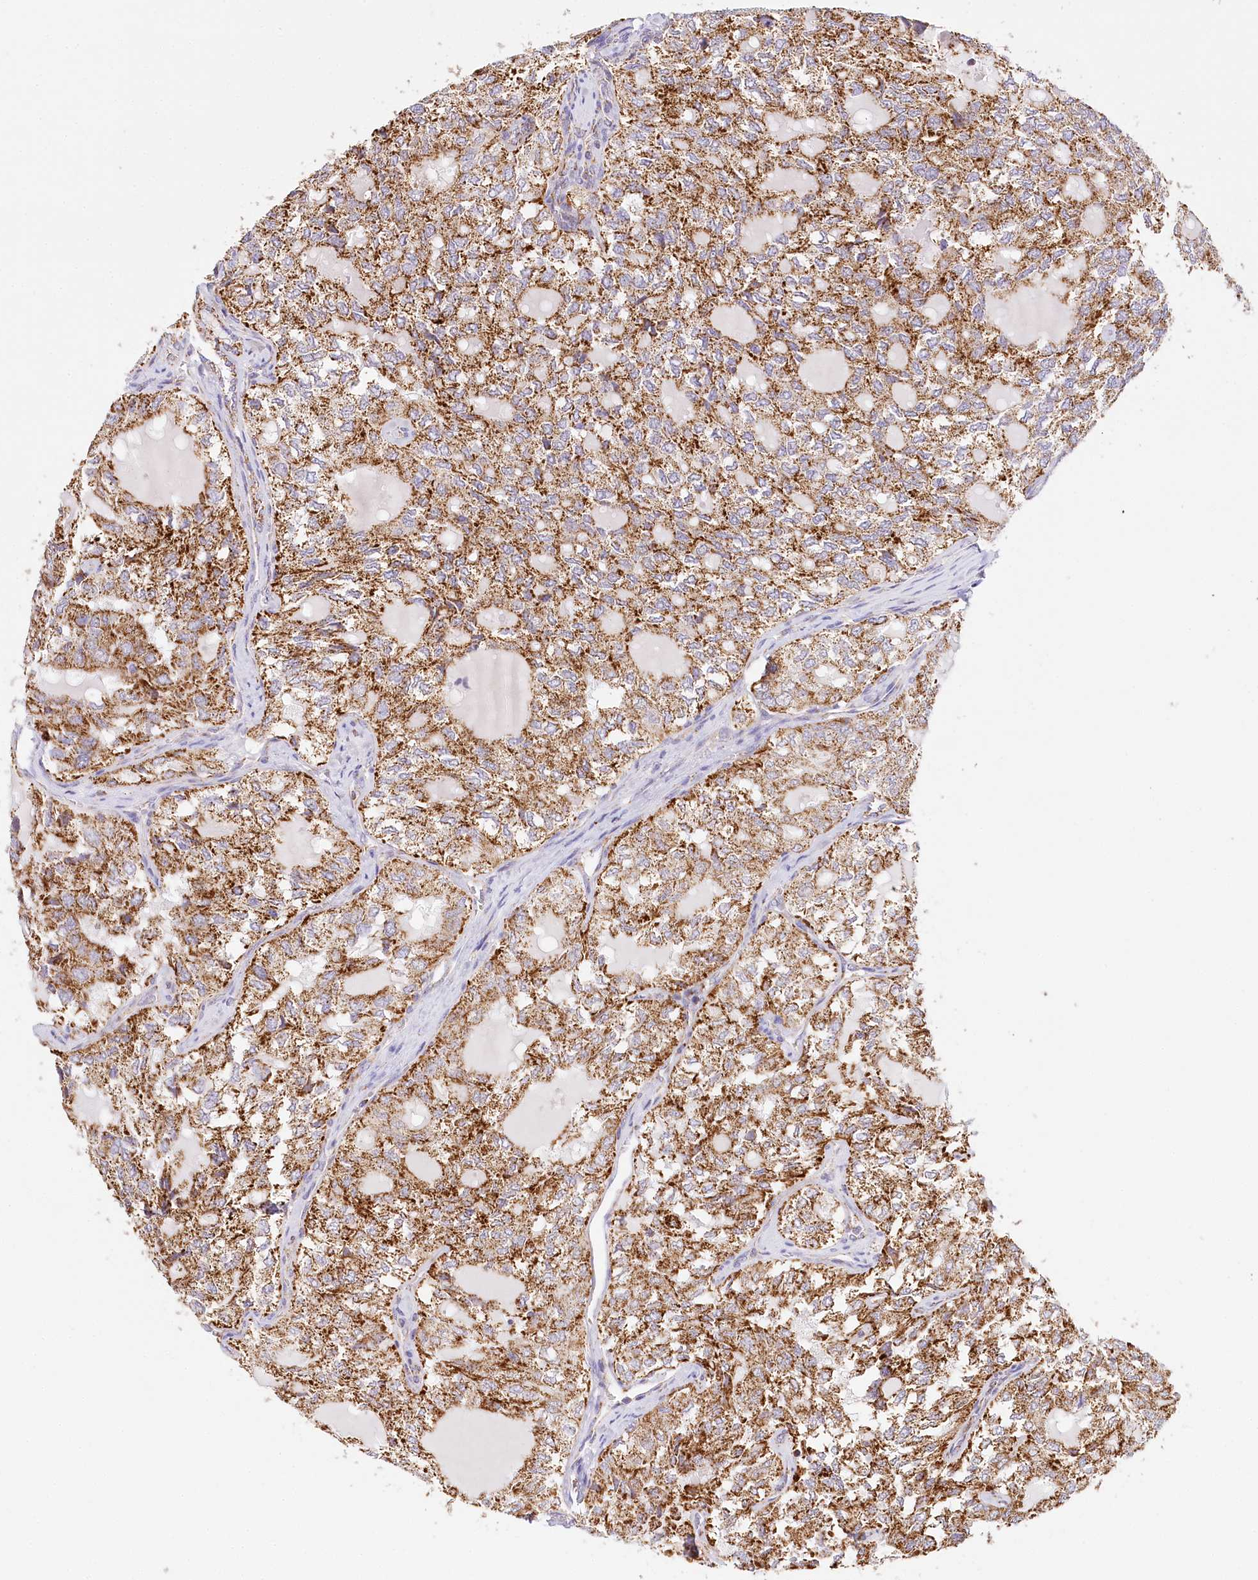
{"staining": {"intensity": "strong", "quantity": ">75%", "location": "cytoplasmic/membranous"}, "tissue": "thyroid cancer", "cell_type": "Tumor cells", "image_type": "cancer", "snomed": [{"axis": "morphology", "description": "Follicular adenoma carcinoma, NOS"}, {"axis": "topography", "description": "Thyroid gland"}], "caption": "Tumor cells demonstrate strong cytoplasmic/membranous positivity in about >75% of cells in thyroid follicular adenoma carcinoma. Using DAB (3,3'-diaminobenzidine) (brown) and hematoxylin (blue) stains, captured at high magnification using brightfield microscopy.", "gene": "LSS", "patient": {"sex": "male", "age": 75}}